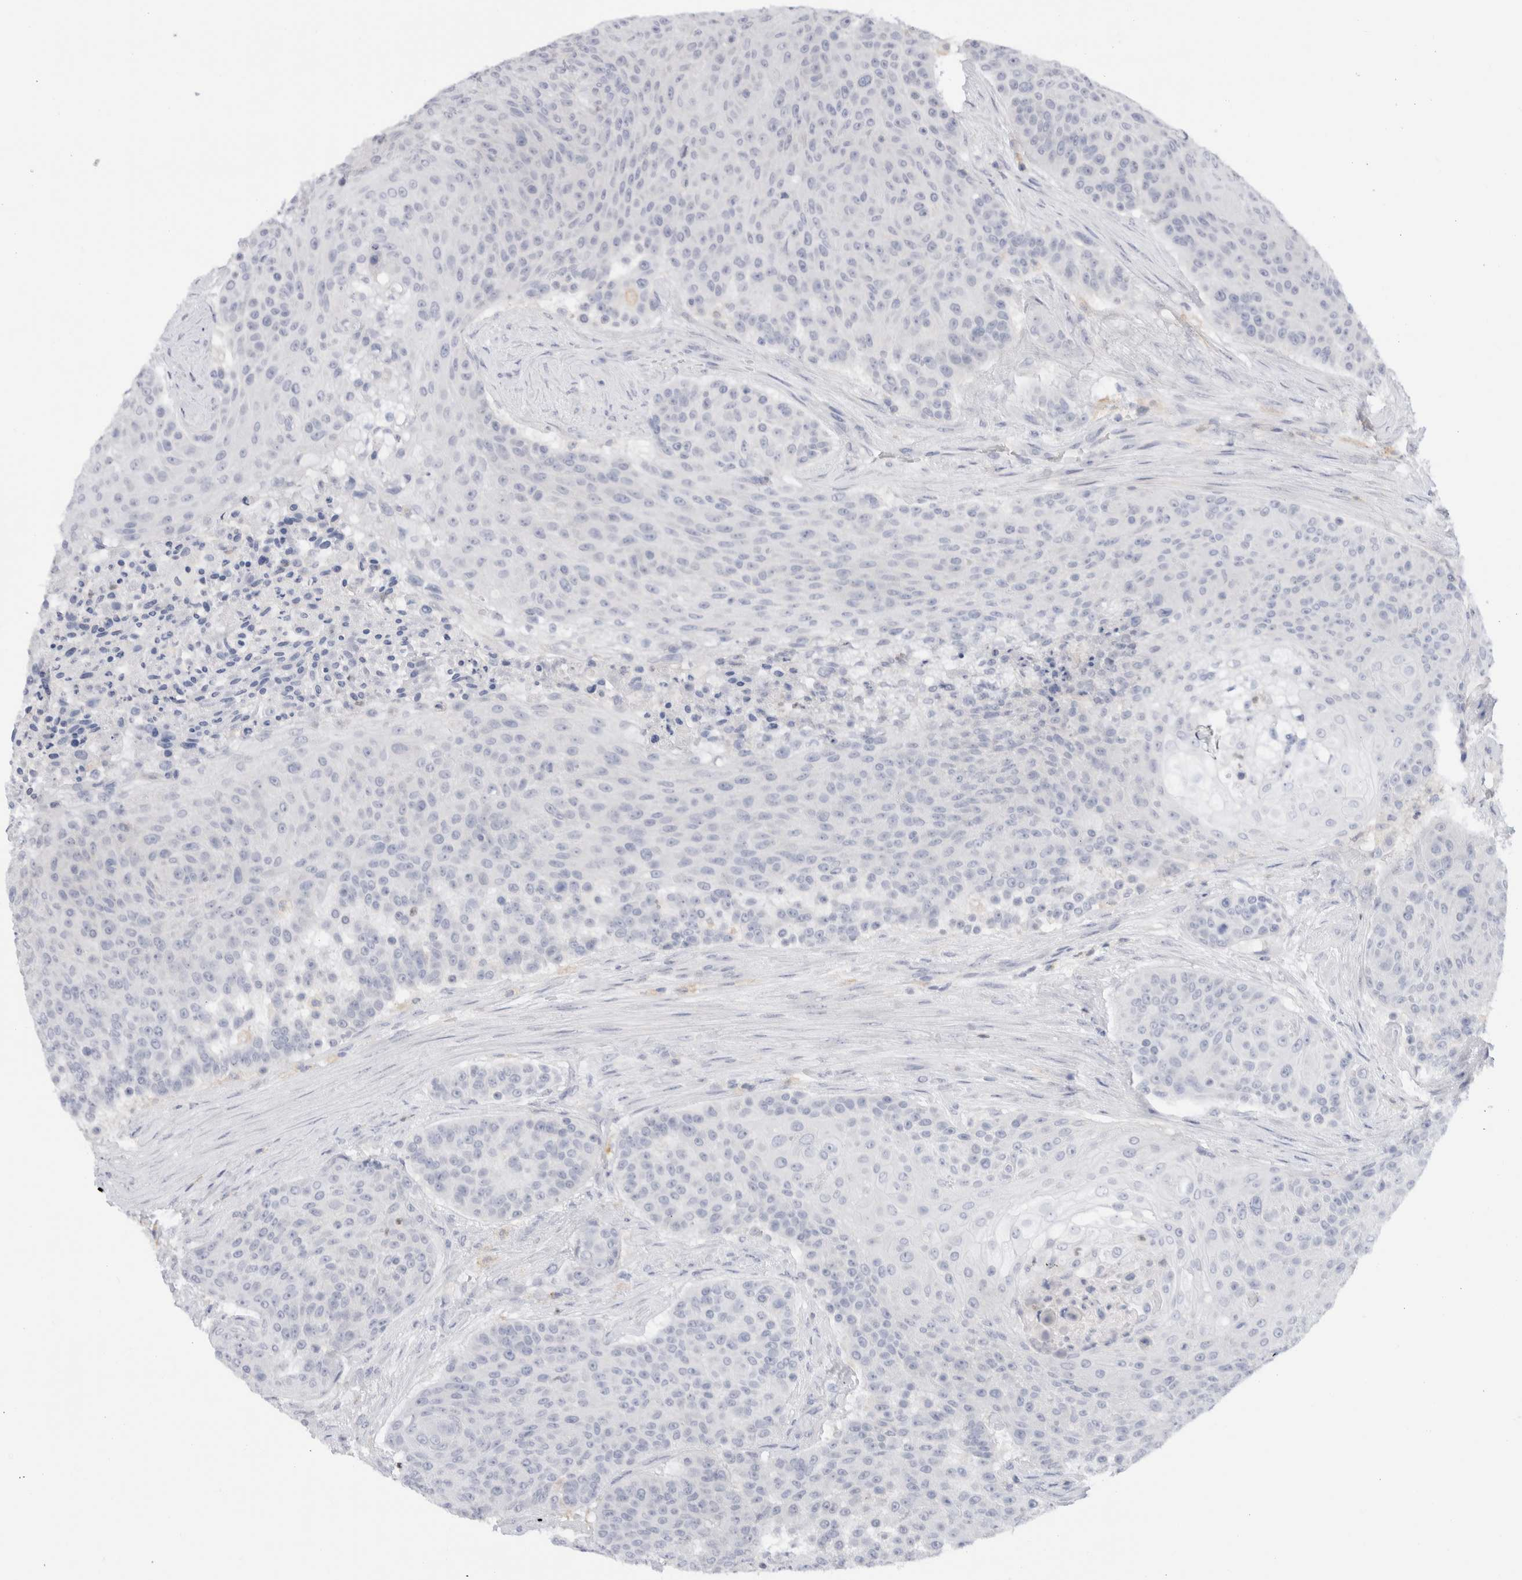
{"staining": {"intensity": "negative", "quantity": "none", "location": "none"}, "tissue": "urothelial cancer", "cell_type": "Tumor cells", "image_type": "cancer", "snomed": [{"axis": "morphology", "description": "Urothelial carcinoma, High grade"}, {"axis": "topography", "description": "Urinary bladder"}], "caption": "Immunohistochemistry (IHC) micrograph of urothelial cancer stained for a protein (brown), which shows no positivity in tumor cells. (DAB immunohistochemistry (IHC) with hematoxylin counter stain).", "gene": "ADAM30", "patient": {"sex": "female", "age": 63}}